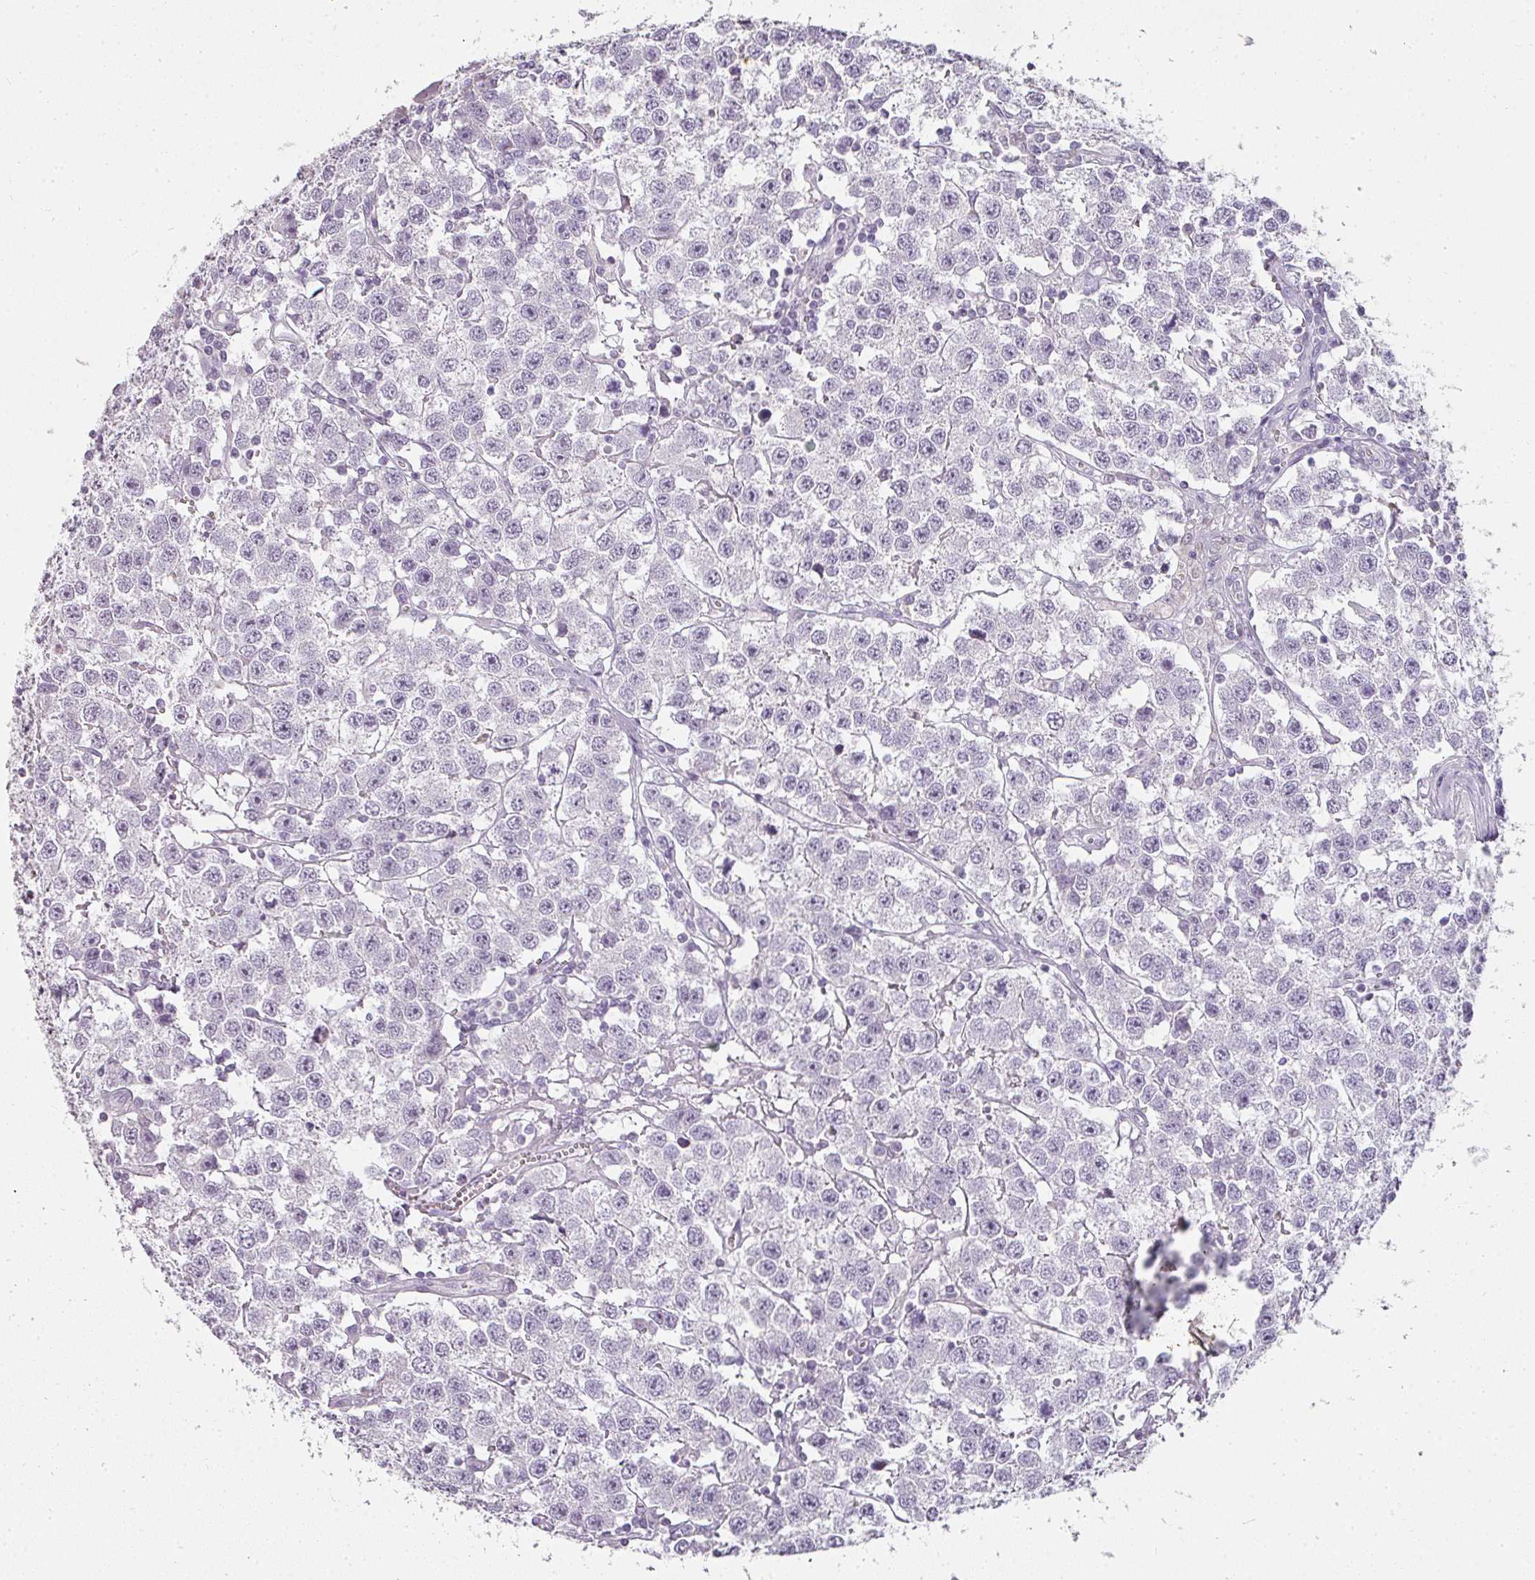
{"staining": {"intensity": "negative", "quantity": "none", "location": "none"}, "tissue": "testis cancer", "cell_type": "Tumor cells", "image_type": "cancer", "snomed": [{"axis": "morphology", "description": "Seminoma, NOS"}, {"axis": "topography", "description": "Testis"}], "caption": "The immunohistochemistry (IHC) image has no significant positivity in tumor cells of testis seminoma tissue.", "gene": "CAMP", "patient": {"sex": "male", "age": 34}}